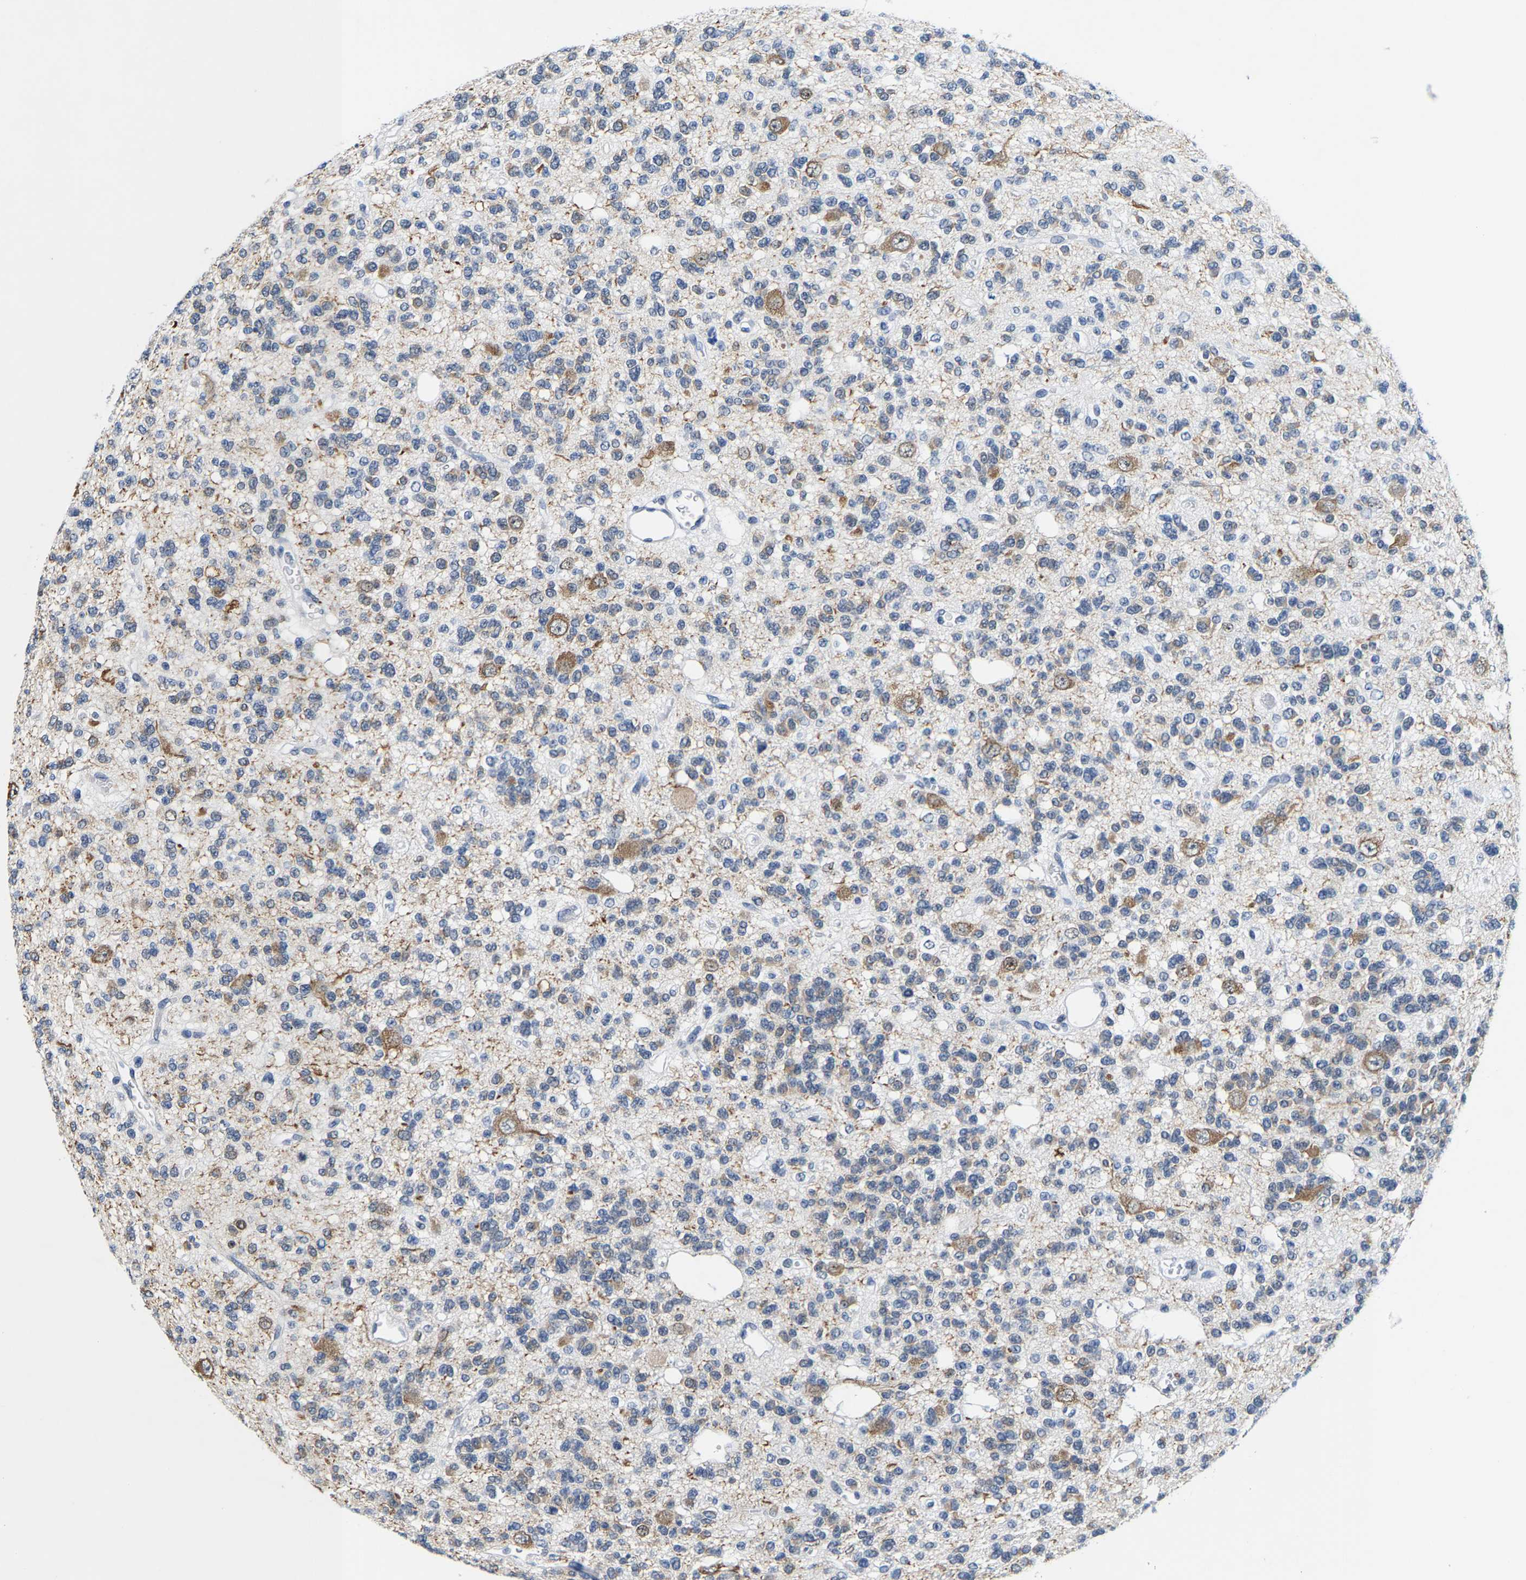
{"staining": {"intensity": "weak", "quantity": "25%-75%", "location": "cytoplasmic/membranous"}, "tissue": "glioma", "cell_type": "Tumor cells", "image_type": "cancer", "snomed": [{"axis": "morphology", "description": "Glioma, malignant, Low grade"}, {"axis": "topography", "description": "Brain"}], "caption": "Immunohistochemical staining of glioma displays low levels of weak cytoplasmic/membranous protein positivity in approximately 25%-75% of tumor cells. (DAB (3,3'-diaminobenzidine) IHC, brown staining for protein, blue staining for nuclei).", "gene": "SETD1B", "patient": {"sex": "male", "age": 38}}